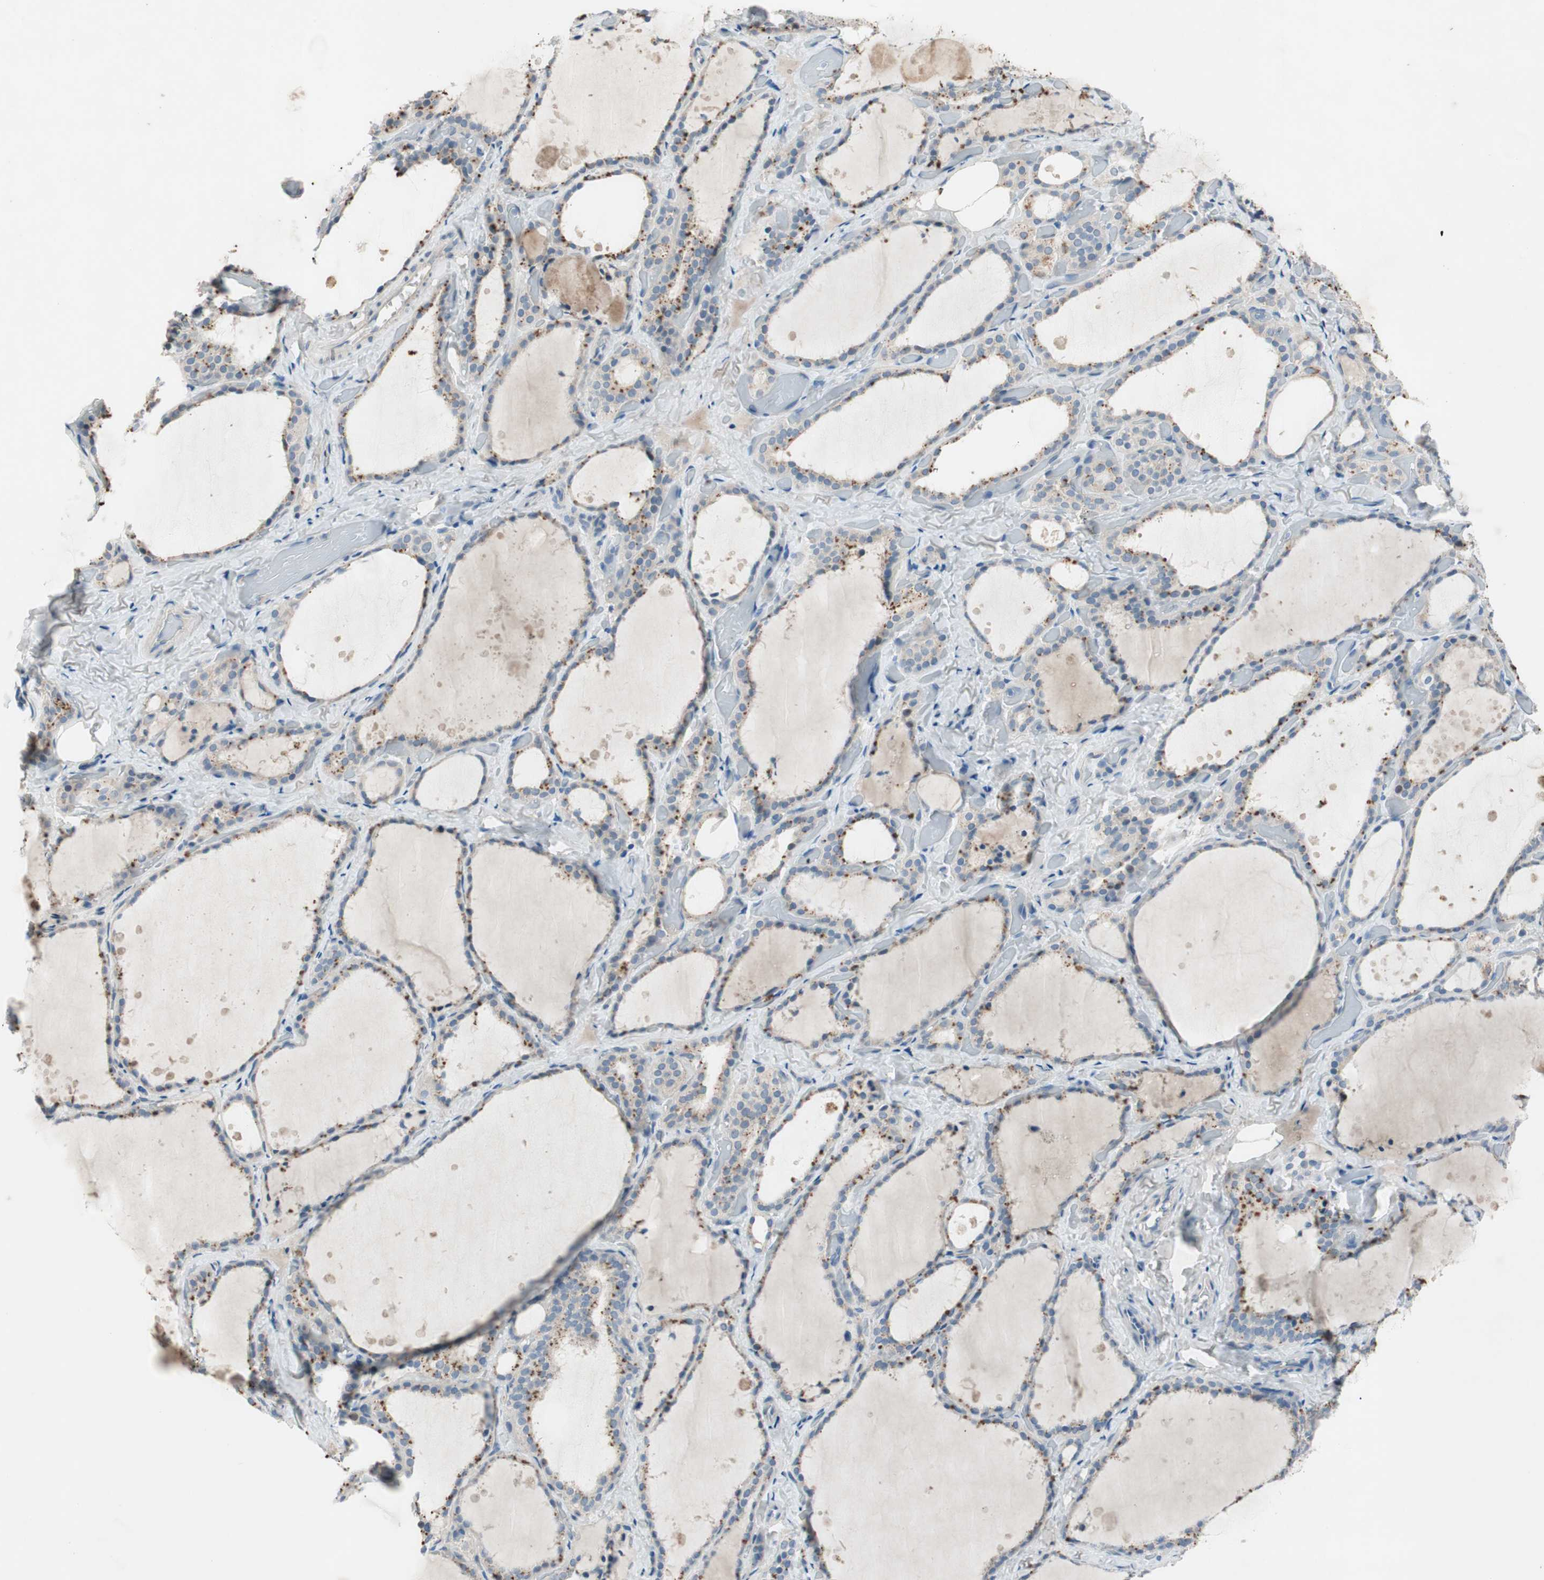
{"staining": {"intensity": "moderate", "quantity": "25%-75%", "location": "cytoplasmic/membranous"}, "tissue": "thyroid gland", "cell_type": "Glandular cells", "image_type": "normal", "snomed": [{"axis": "morphology", "description": "Normal tissue, NOS"}, {"axis": "topography", "description": "Thyroid gland"}], "caption": "Glandular cells demonstrate moderate cytoplasmic/membranous positivity in about 25%-75% of cells in unremarkable thyroid gland.", "gene": "PRRG4", "patient": {"sex": "female", "age": 44}}